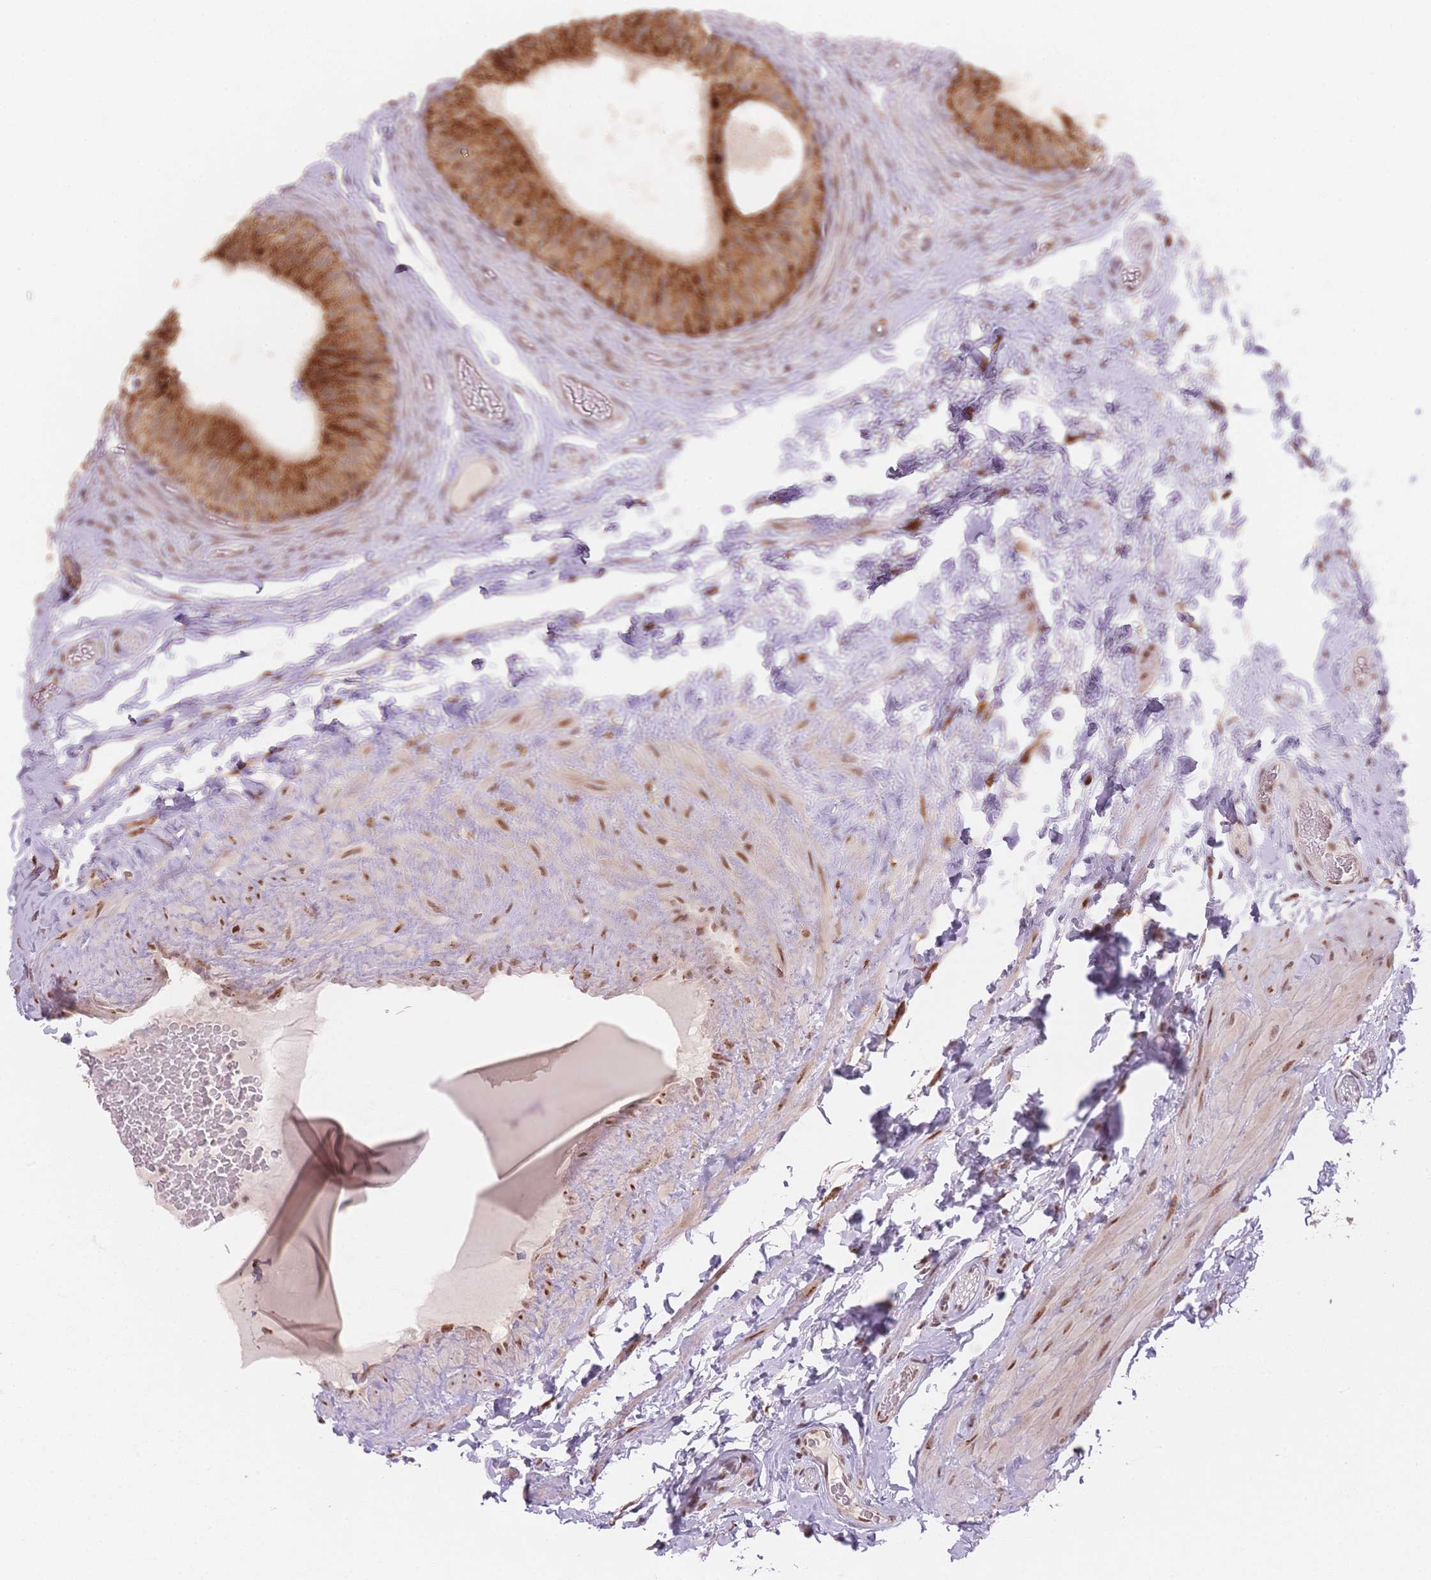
{"staining": {"intensity": "strong", "quantity": ">75%", "location": "cytoplasmic/membranous"}, "tissue": "epididymis", "cell_type": "Glandular cells", "image_type": "normal", "snomed": [{"axis": "morphology", "description": "Normal tissue, NOS"}, {"axis": "topography", "description": "Epididymis, spermatic cord, NOS"}, {"axis": "topography", "description": "Epididymis"}], "caption": "IHC of normal epididymis exhibits high levels of strong cytoplasmic/membranous staining in about >75% of glandular cells. Nuclei are stained in blue.", "gene": "STK39", "patient": {"sex": "male", "age": 31}}